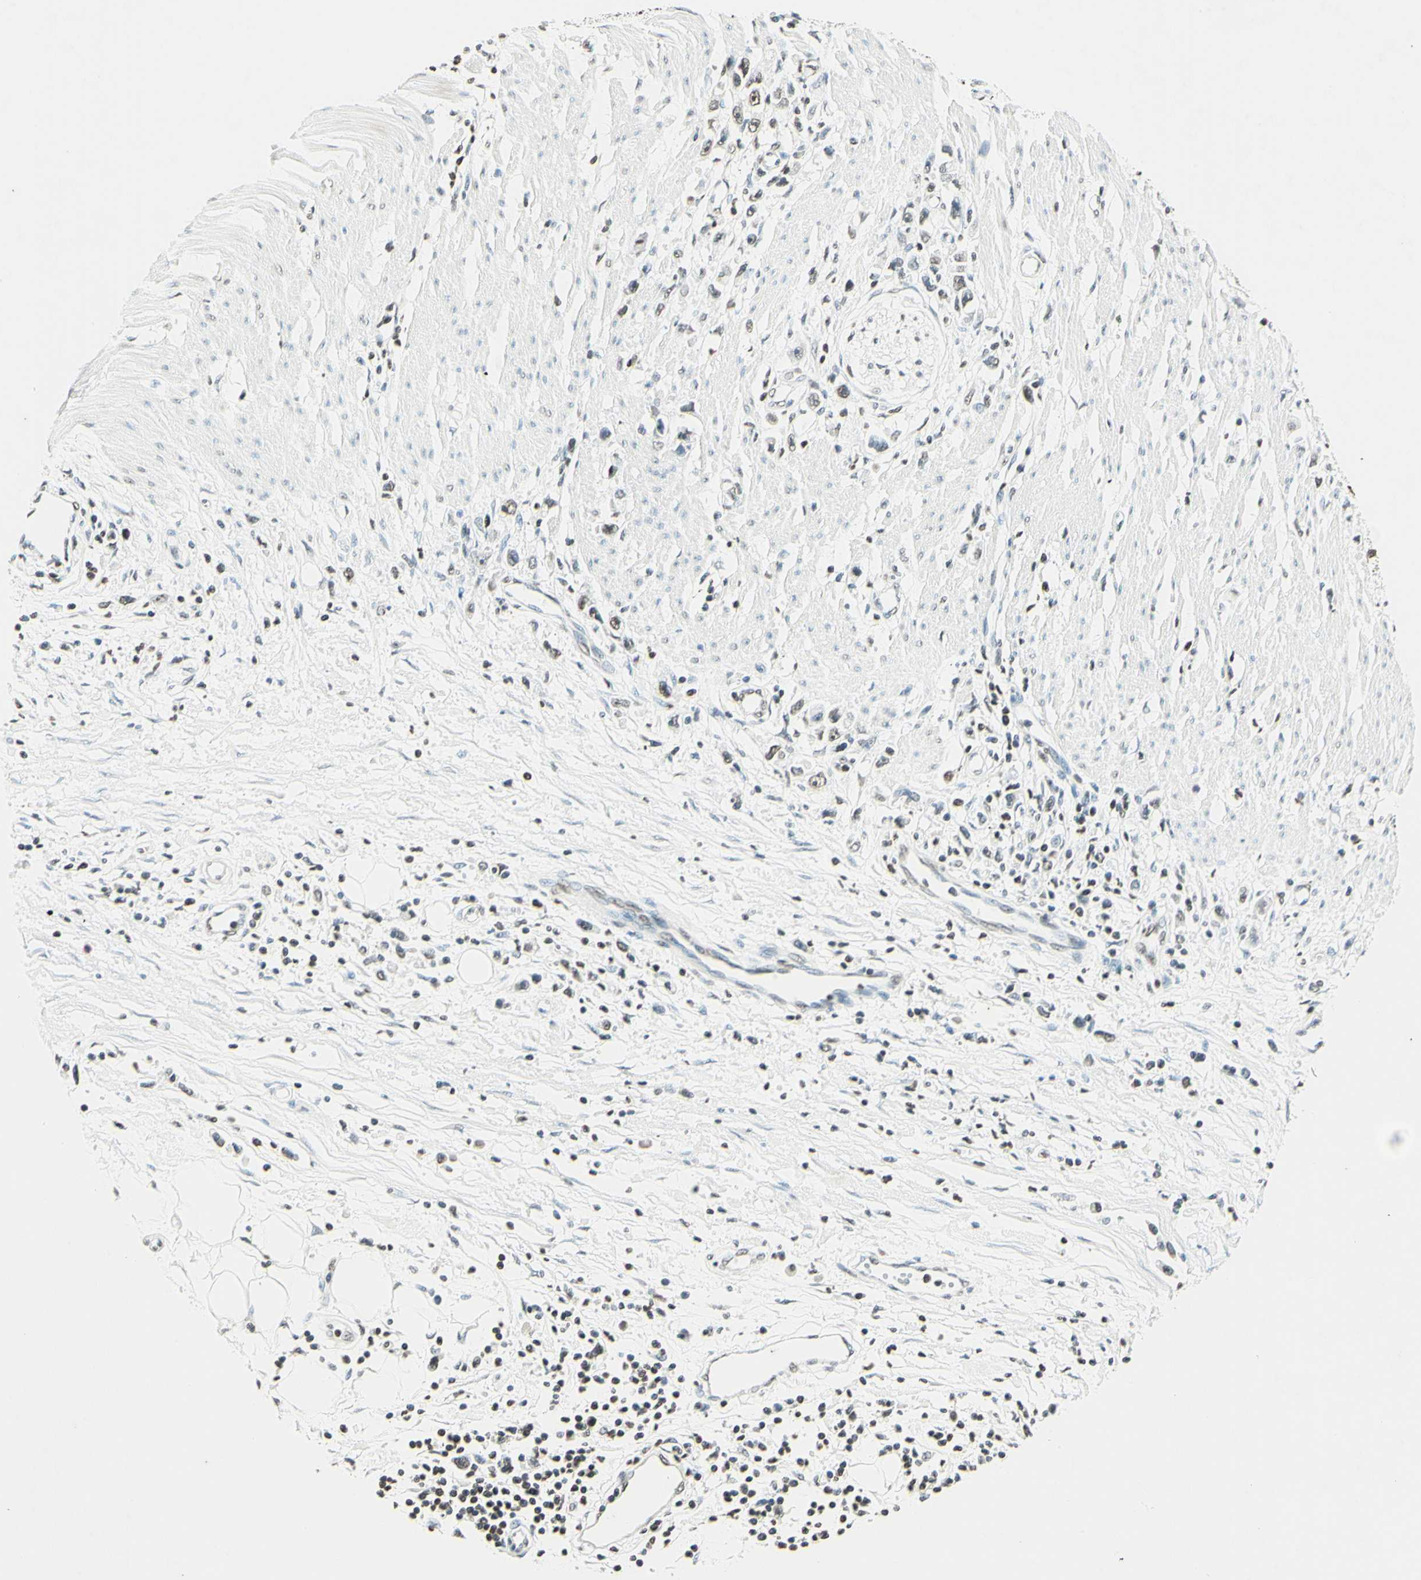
{"staining": {"intensity": "weak", "quantity": "<25%", "location": "nuclear"}, "tissue": "stomach cancer", "cell_type": "Tumor cells", "image_type": "cancer", "snomed": [{"axis": "morphology", "description": "Adenocarcinoma, NOS"}, {"axis": "topography", "description": "Stomach"}], "caption": "This is a histopathology image of immunohistochemistry staining of stomach adenocarcinoma, which shows no staining in tumor cells.", "gene": "MSH2", "patient": {"sex": "female", "age": 59}}